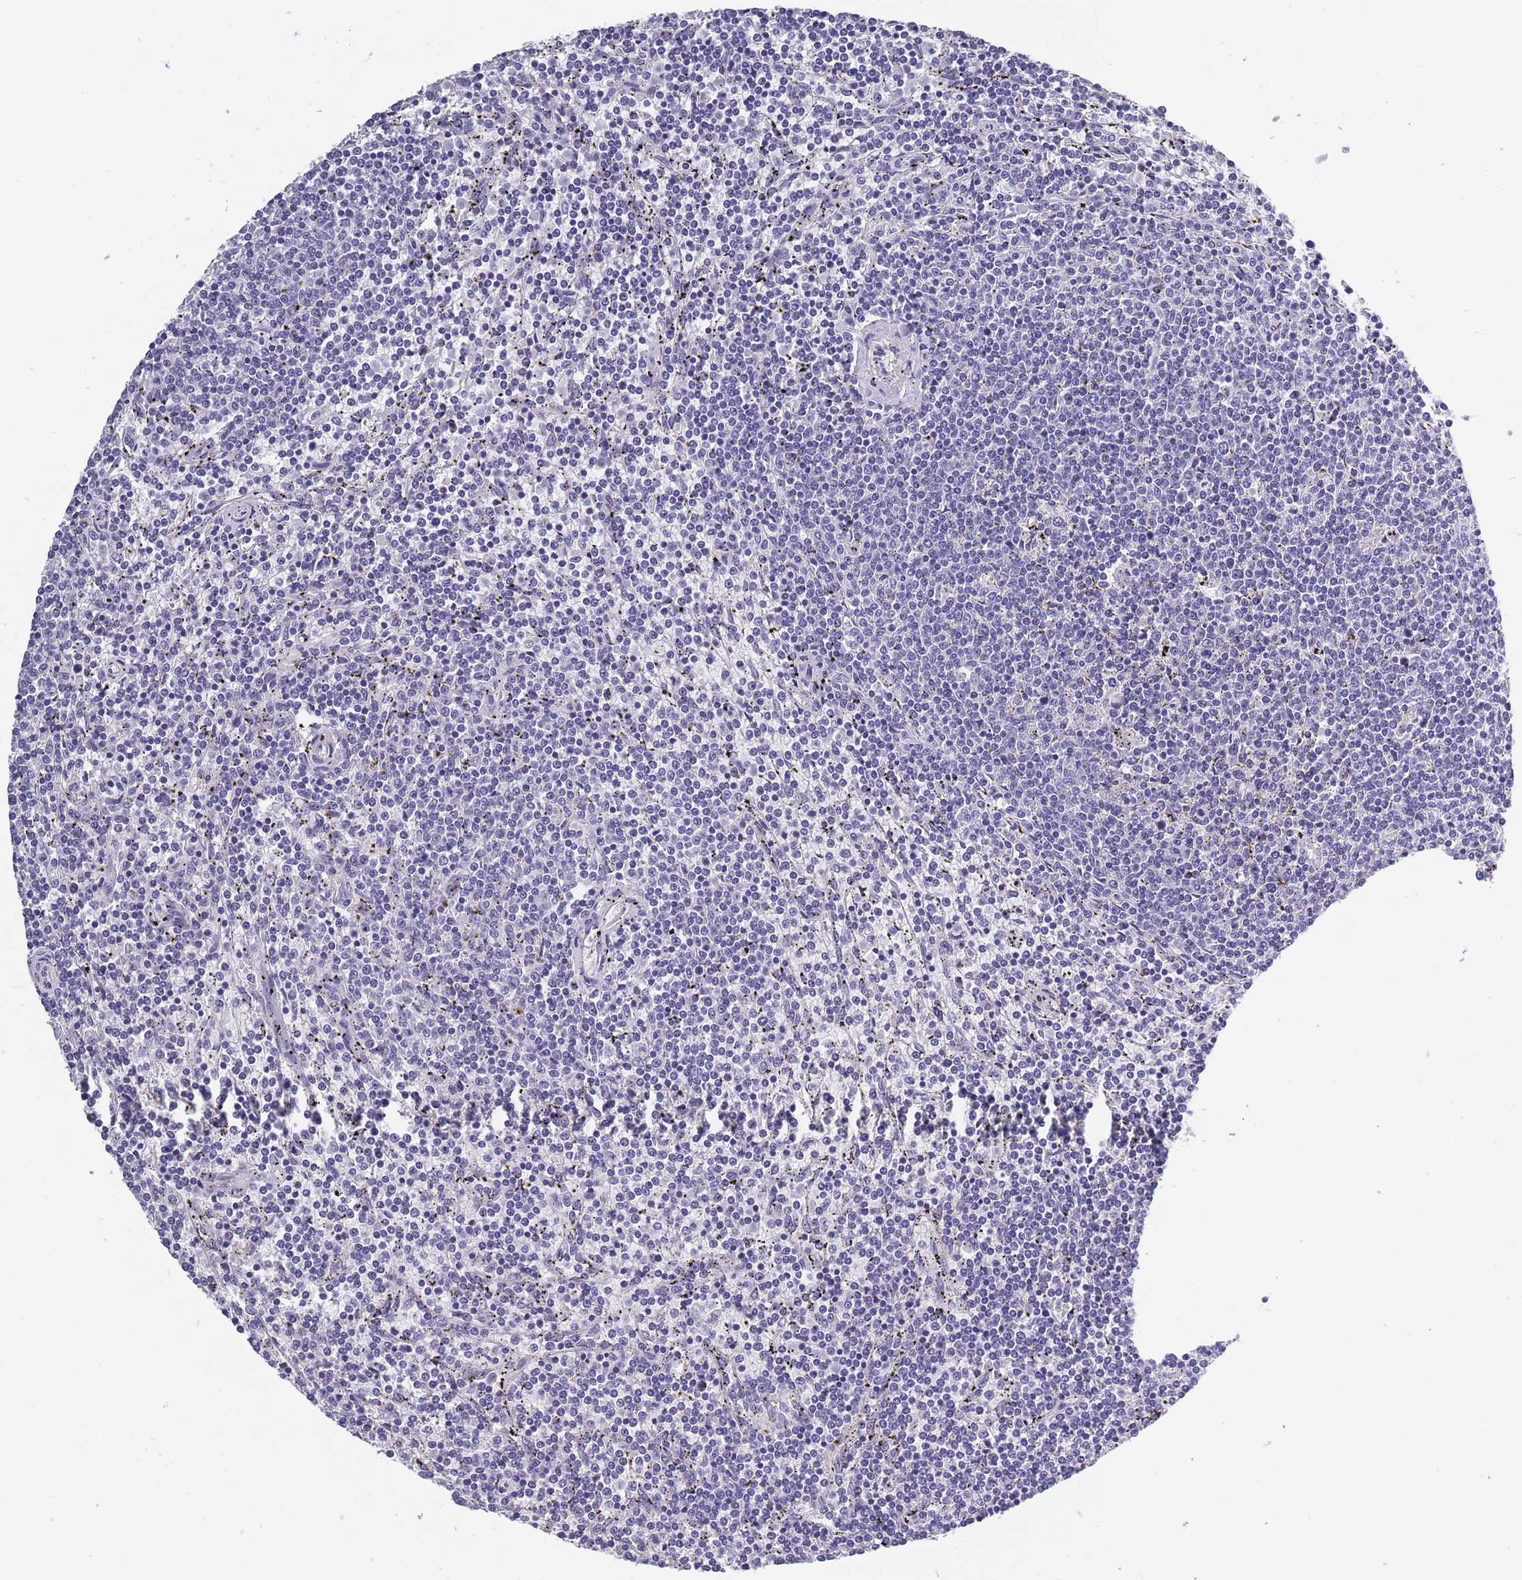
{"staining": {"intensity": "negative", "quantity": "none", "location": "none"}, "tissue": "lymphoma", "cell_type": "Tumor cells", "image_type": "cancer", "snomed": [{"axis": "morphology", "description": "Malignant lymphoma, non-Hodgkin's type, Low grade"}, {"axis": "topography", "description": "Spleen"}], "caption": "Protein analysis of lymphoma shows no significant positivity in tumor cells.", "gene": "OR4C5", "patient": {"sex": "female", "age": 50}}